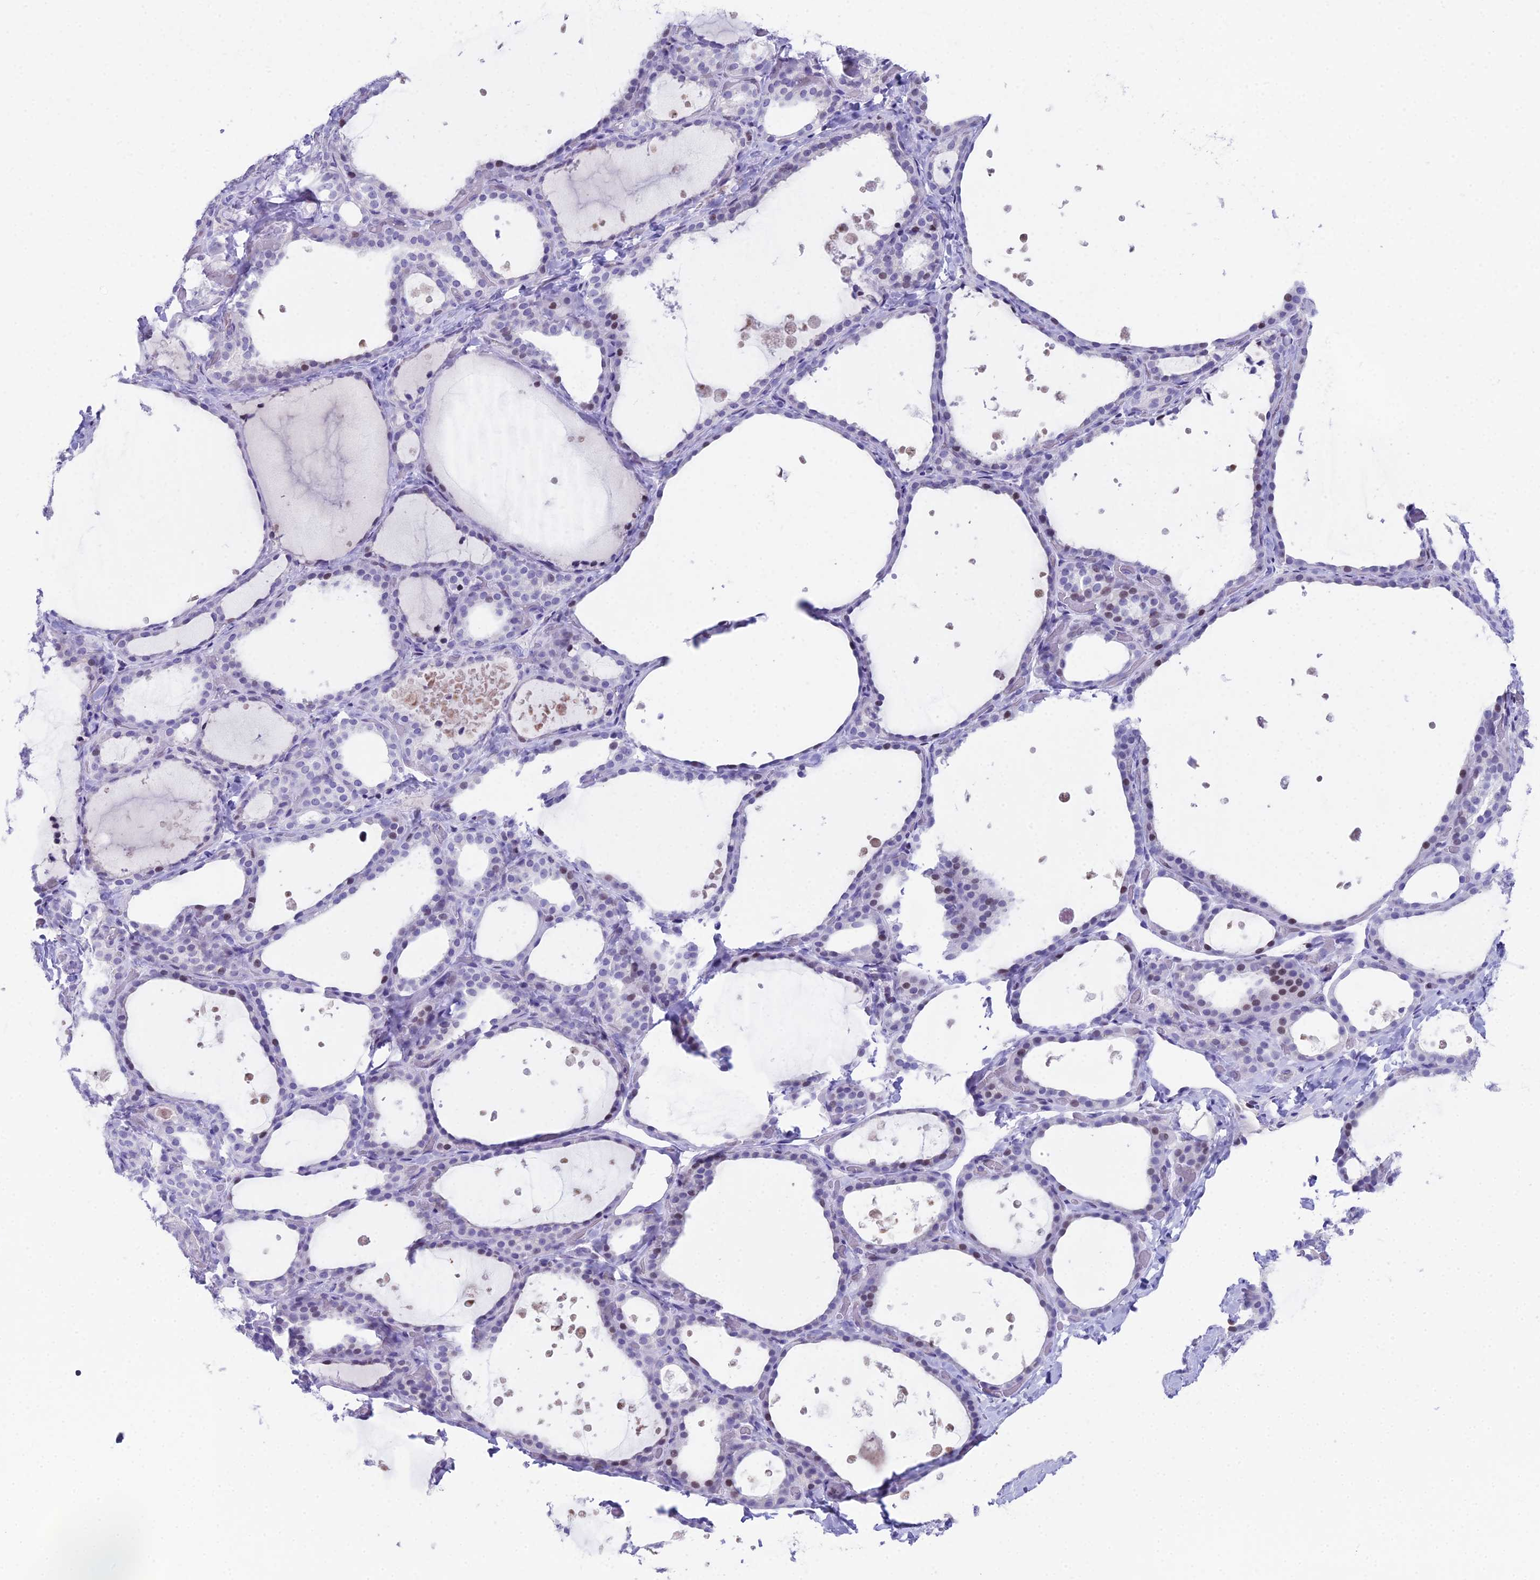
{"staining": {"intensity": "moderate", "quantity": "25%-75%", "location": "nuclear"}, "tissue": "thyroid gland", "cell_type": "Glandular cells", "image_type": "normal", "snomed": [{"axis": "morphology", "description": "Normal tissue, NOS"}, {"axis": "topography", "description": "Thyroid gland"}], "caption": "Thyroid gland stained with a brown dye displays moderate nuclear positive staining in about 25%-75% of glandular cells.", "gene": "CC2D2A", "patient": {"sex": "female", "age": 44}}